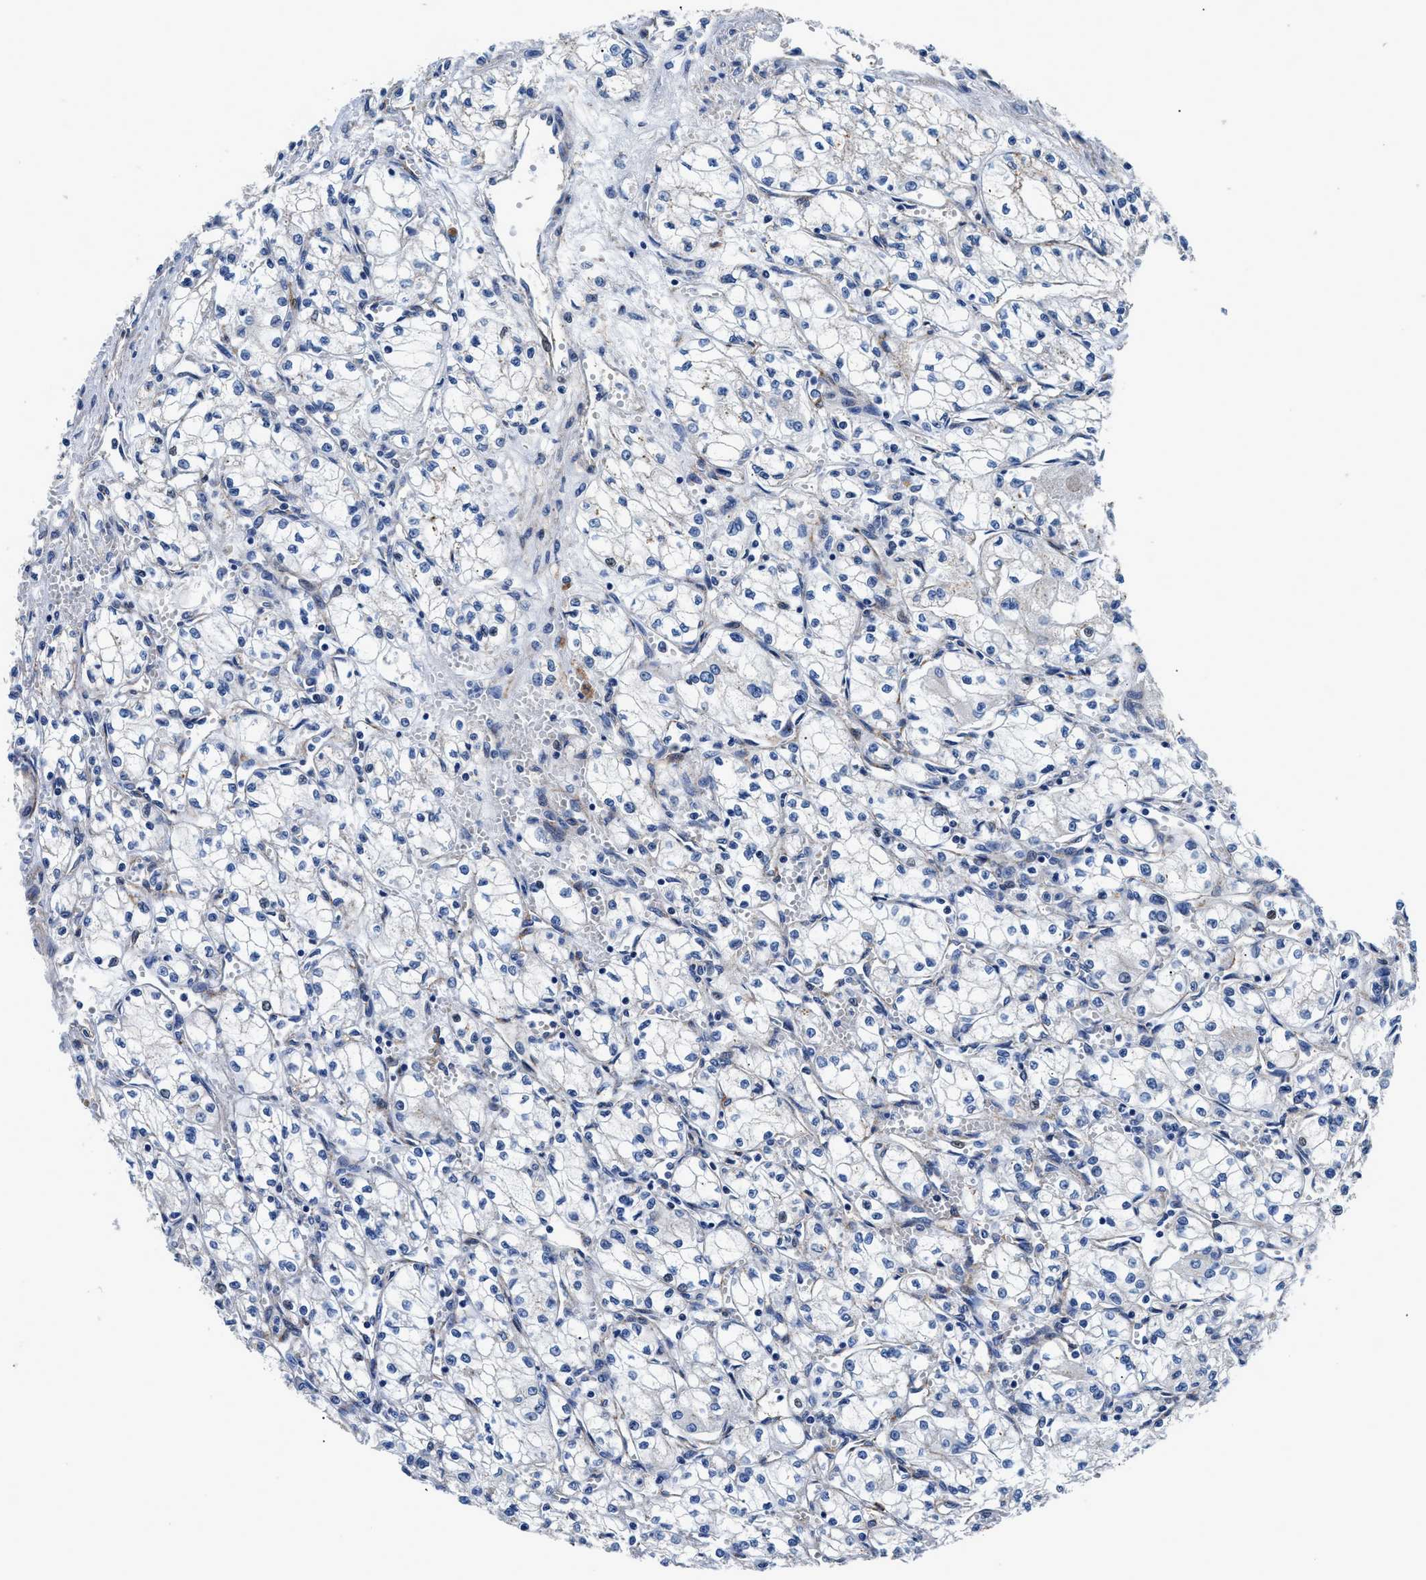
{"staining": {"intensity": "negative", "quantity": "none", "location": "none"}, "tissue": "renal cancer", "cell_type": "Tumor cells", "image_type": "cancer", "snomed": [{"axis": "morphology", "description": "Normal tissue, NOS"}, {"axis": "morphology", "description": "Adenocarcinoma, NOS"}, {"axis": "topography", "description": "Kidney"}], "caption": "Renal cancer was stained to show a protein in brown. There is no significant expression in tumor cells.", "gene": "DAG1", "patient": {"sex": "male", "age": 59}}